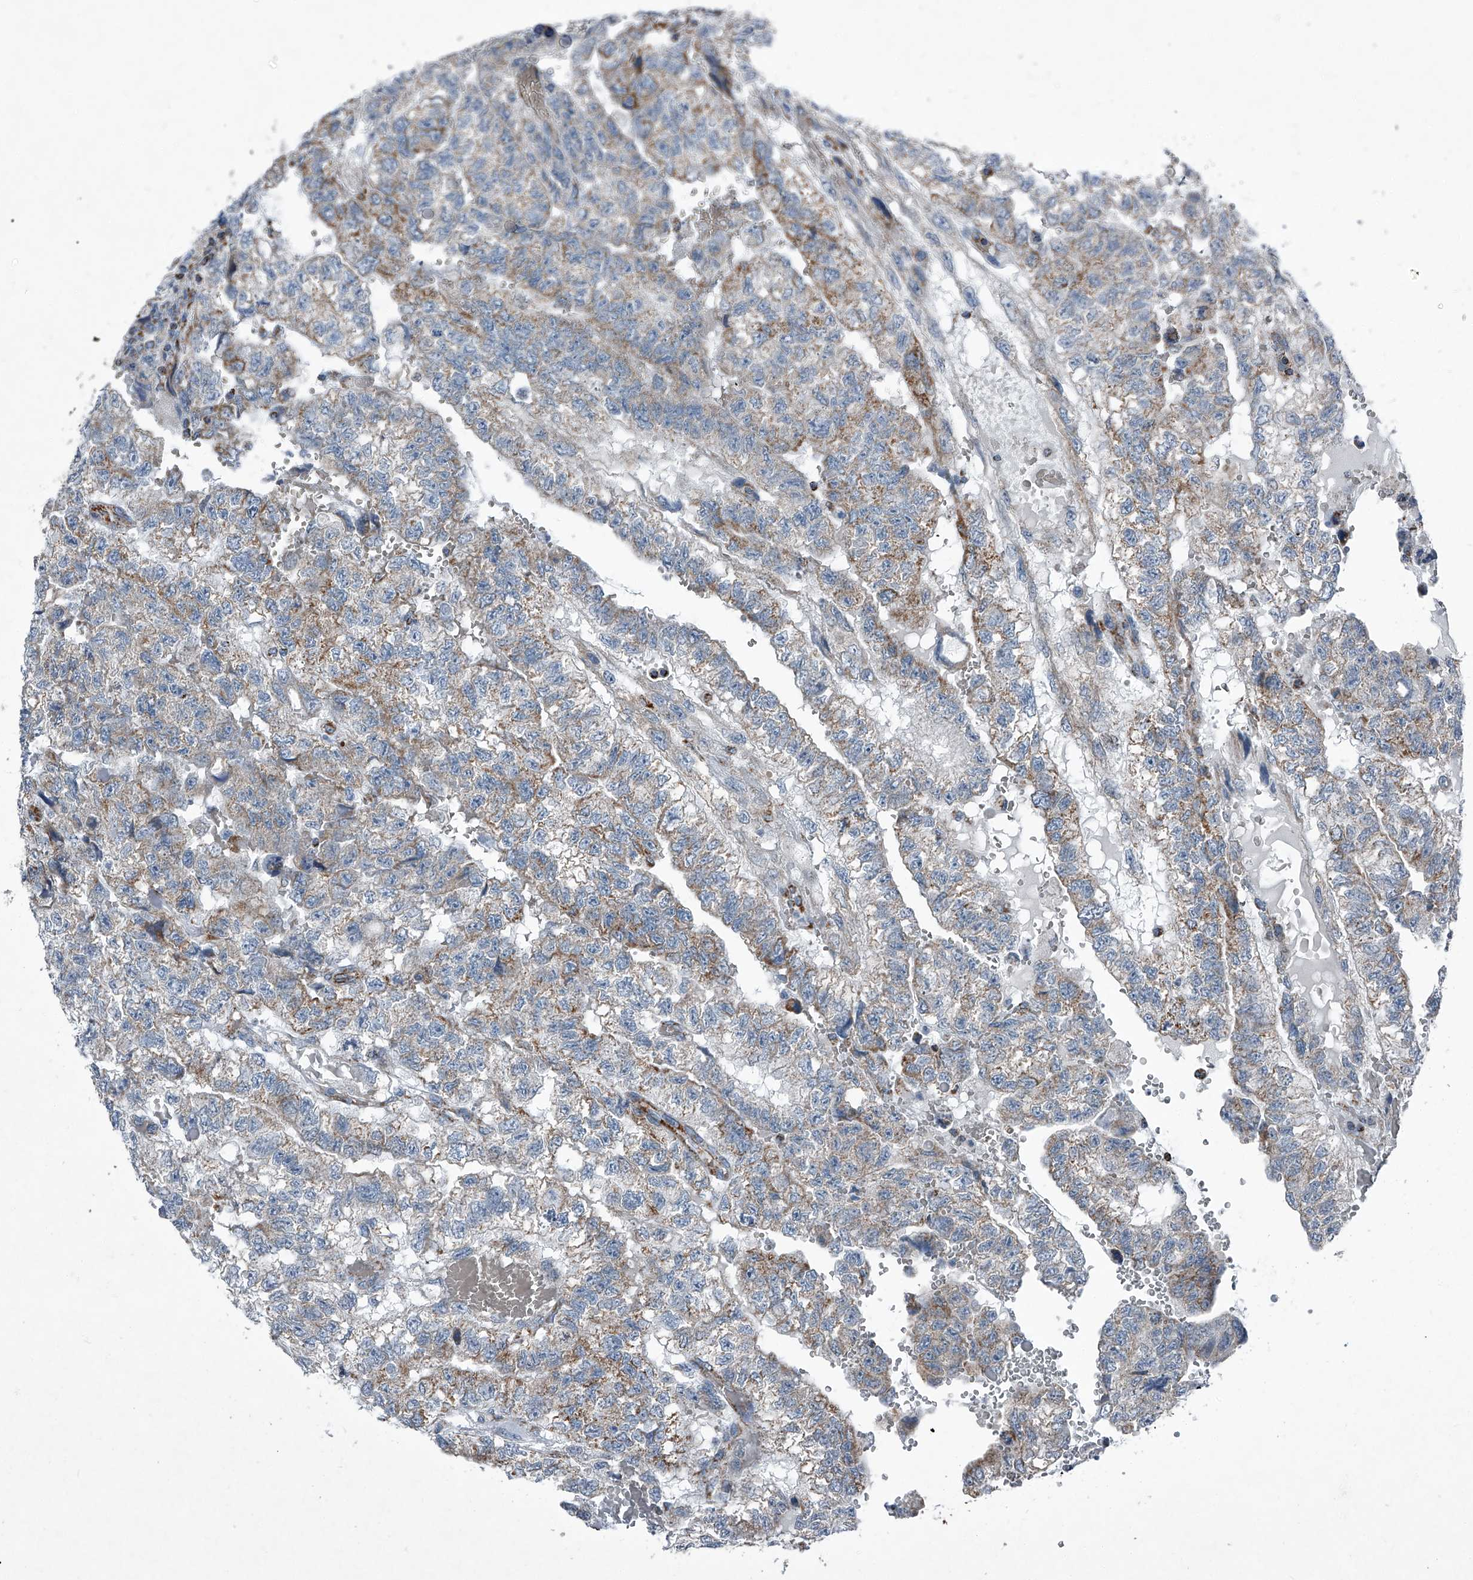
{"staining": {"intensity": "weak", "quantity": "25%-75%", "location": "cytoplasmic/membranous"}, "tissue": "testis cancer", "cell_type": "Tumor cells", "image_type": "cancer", "snomed": [{"axis": "morphology", "description": "Carcinoma, Embryonal, NOS"}, {"axis": "topography", "description": "Testis"}], "caption": "Immunohistochemical staining of human testis cancer (embryonal carcinoma) shows low levels of weak cytoplasmic/membranous protein expression in about 25%-75% of tumor cells. The protein of interest is stained brown, and the nuclei are stained in blue (DAB (3,3'-diaminobenzidine) IHC with brightfield microscopy, high magnification).", "gene": "CHRNA7", "patient": {"sex": "male", "age": 36}}